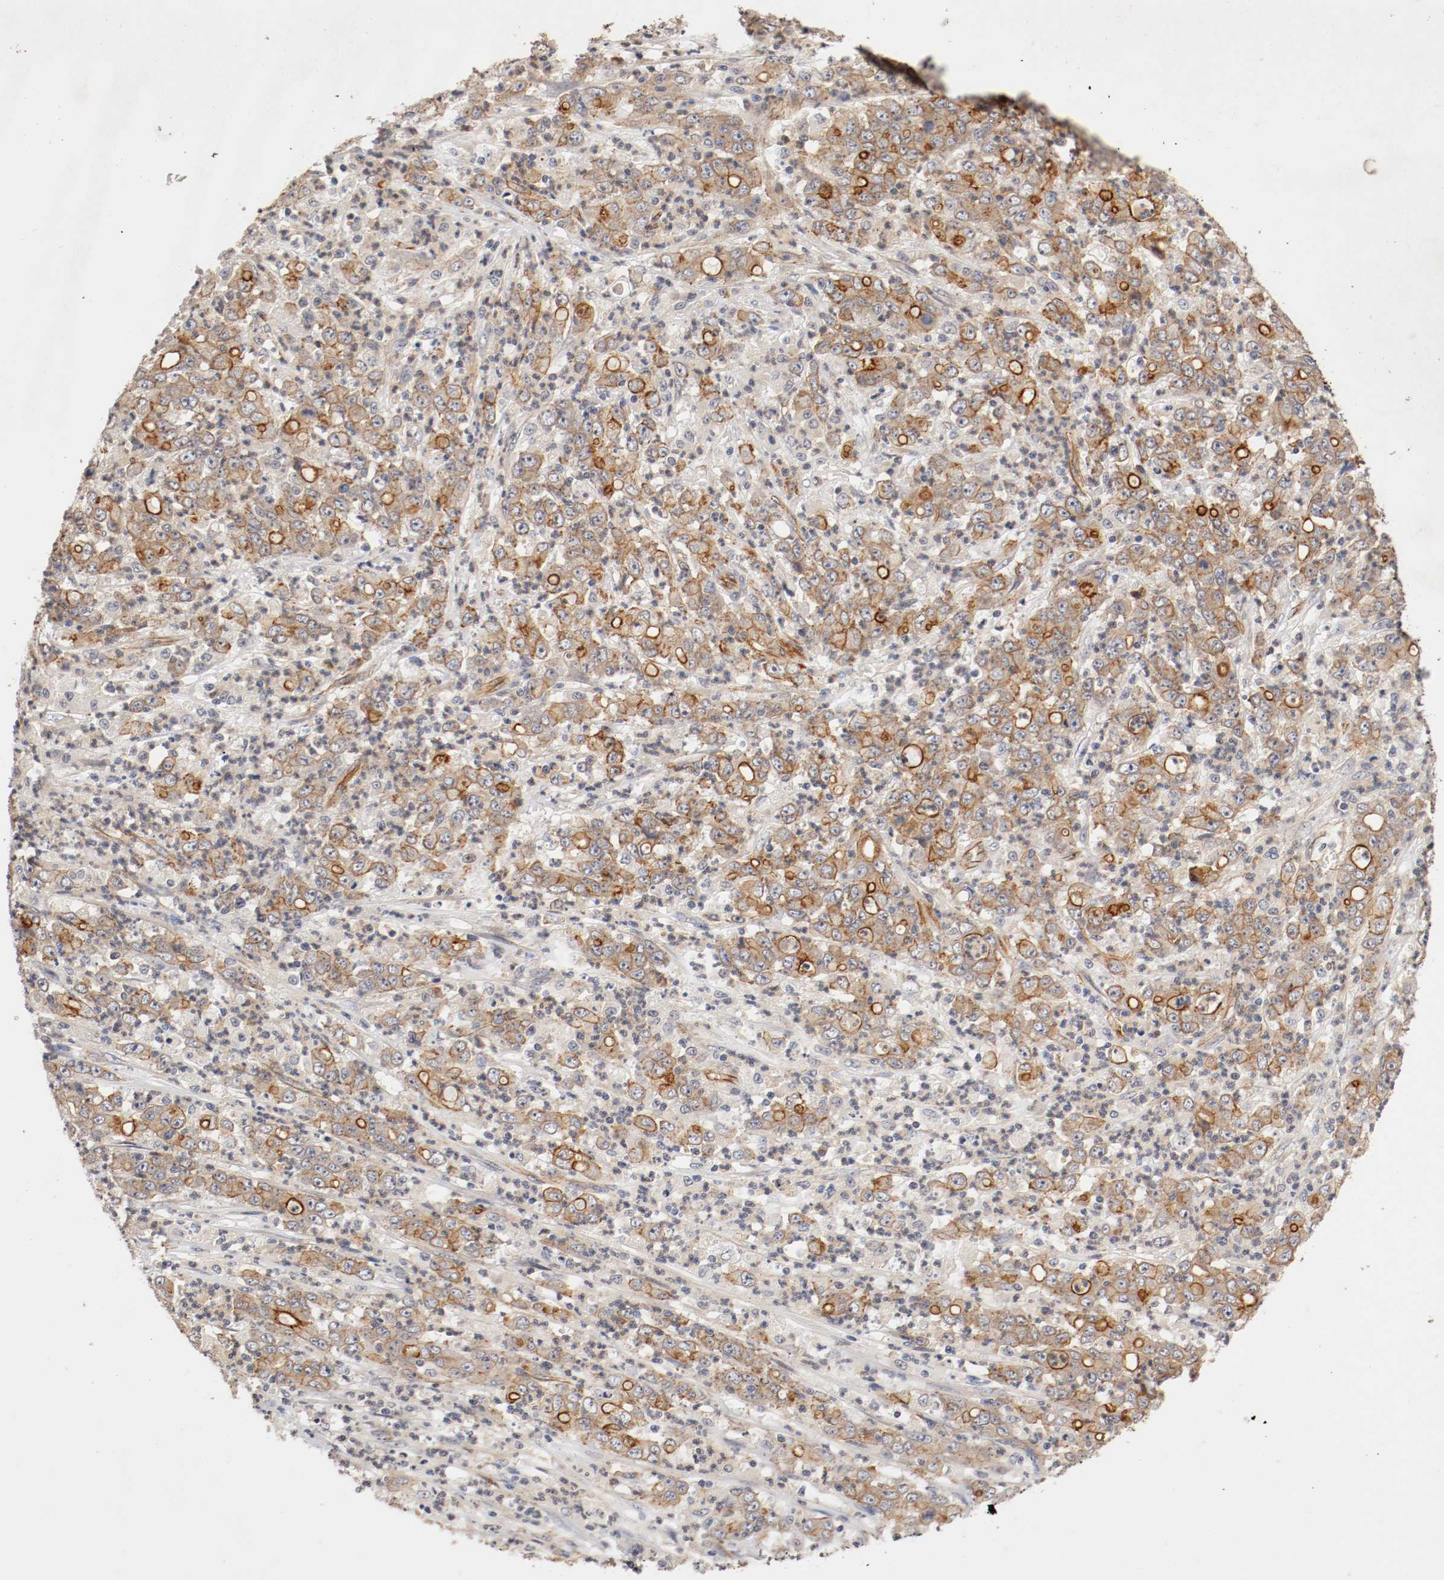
{"staining": {"intensity": "moderate", "quantity": ">75%", "location": "cytoplasmic/membranous"}, "tissue": "stomach cancer", "cell_type": "Tumor cells", "image_type": "cancer", "snomed": [{"axis": "morphology", "description": "Adenocarcinoma, NOS"}, {"axis": "topography", "description": "Stomach, lower"}], "caption": "Immunohistochemical staining of stomach cancer reveals medium levels of moderate cytoplasmic/membranous protein positivity in approximately >75% of tumor cells.", "gene": "TYK2", "patient": {"sex": "female", "age": 71}}